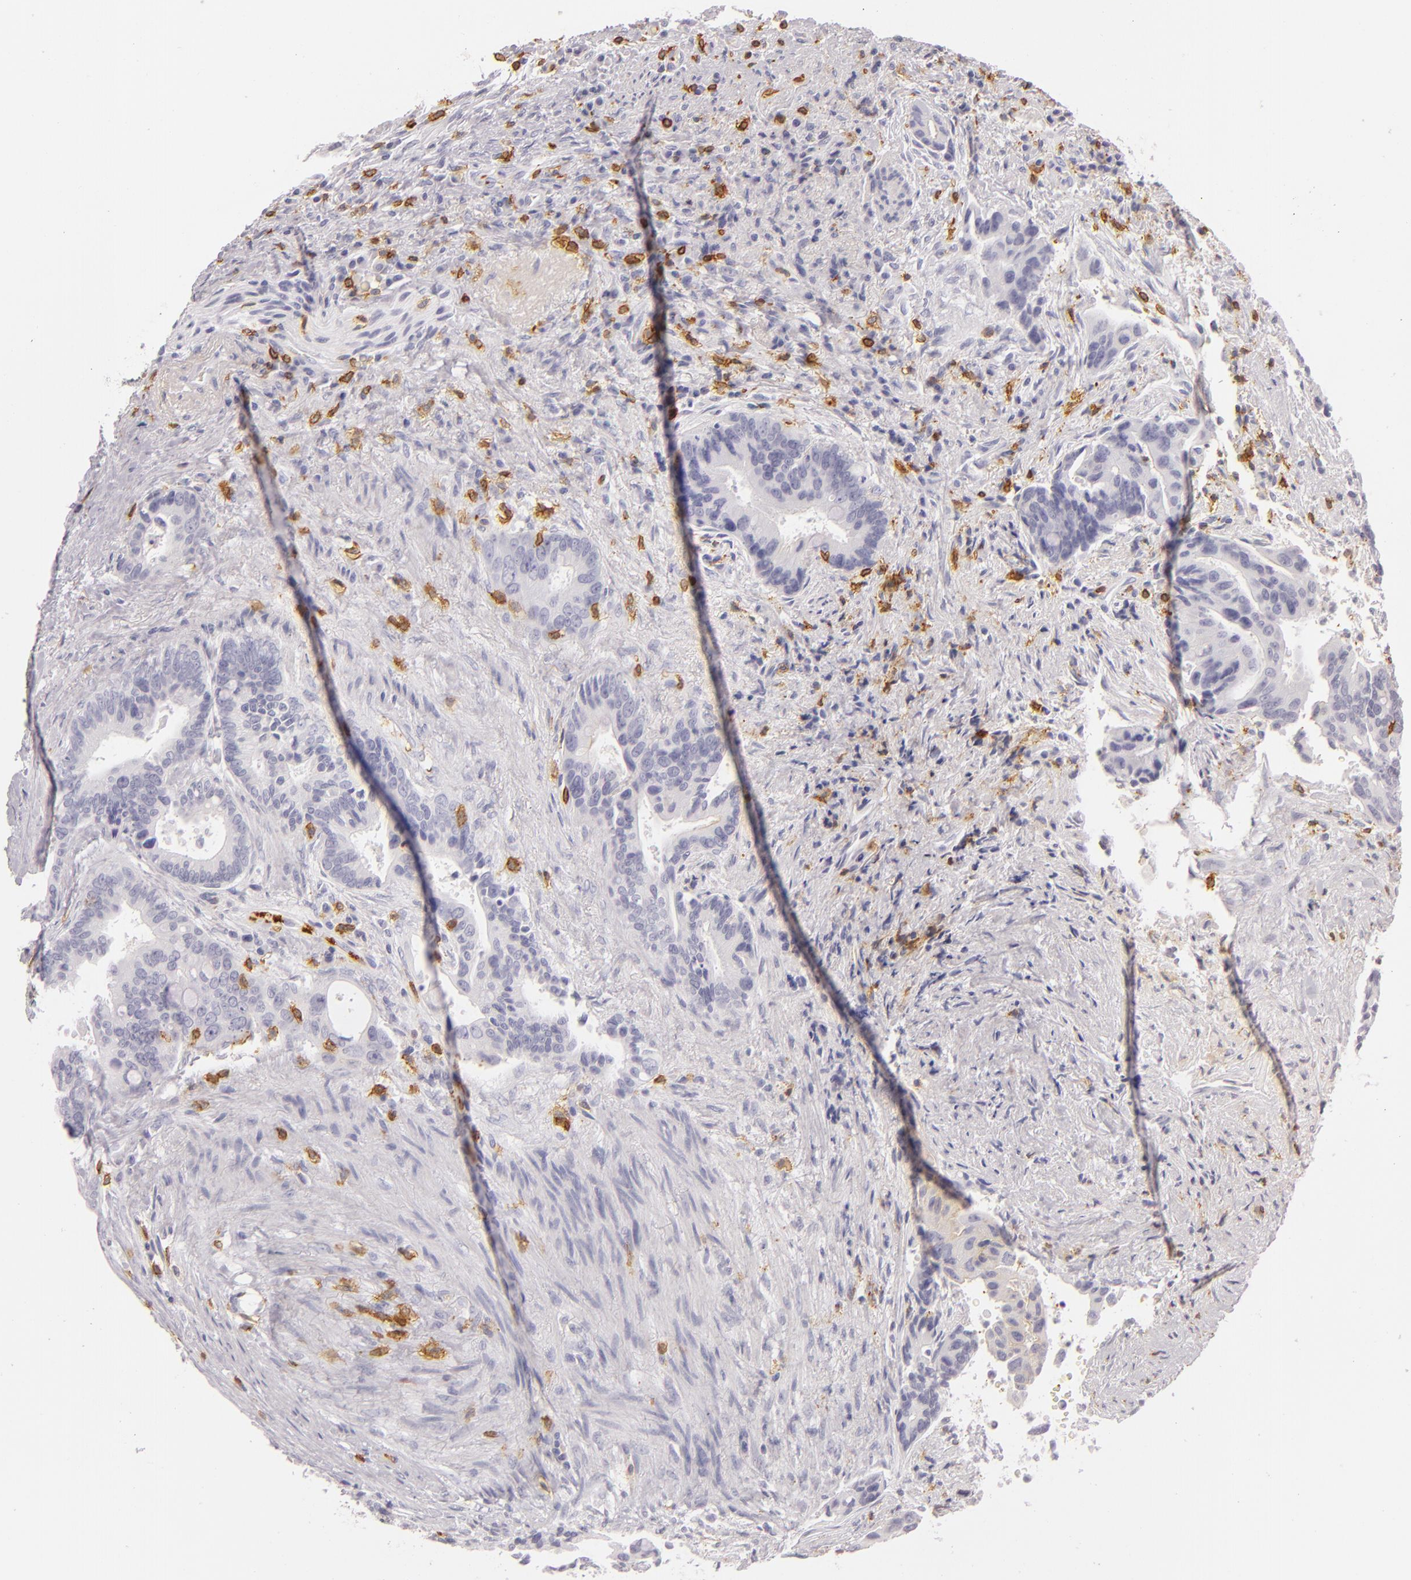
{"staining": {"intensity": "negative", "quantity": "none", "location": "none"}, "tissue": "colorectal cancer", "cell_type": "Tumor cells", "image_type": "cancer", "snomed": [{"axis": "morphology", "description": "Adenocarcinoma, NOS"}, {"axis": "topography", "description": "Rectum"}], "caption": "Tumor cells are negative for protein expression in human colorectal adenocarcinoma.", "gene": "LAT", "patient": {"sex": "female", "age": 67}}